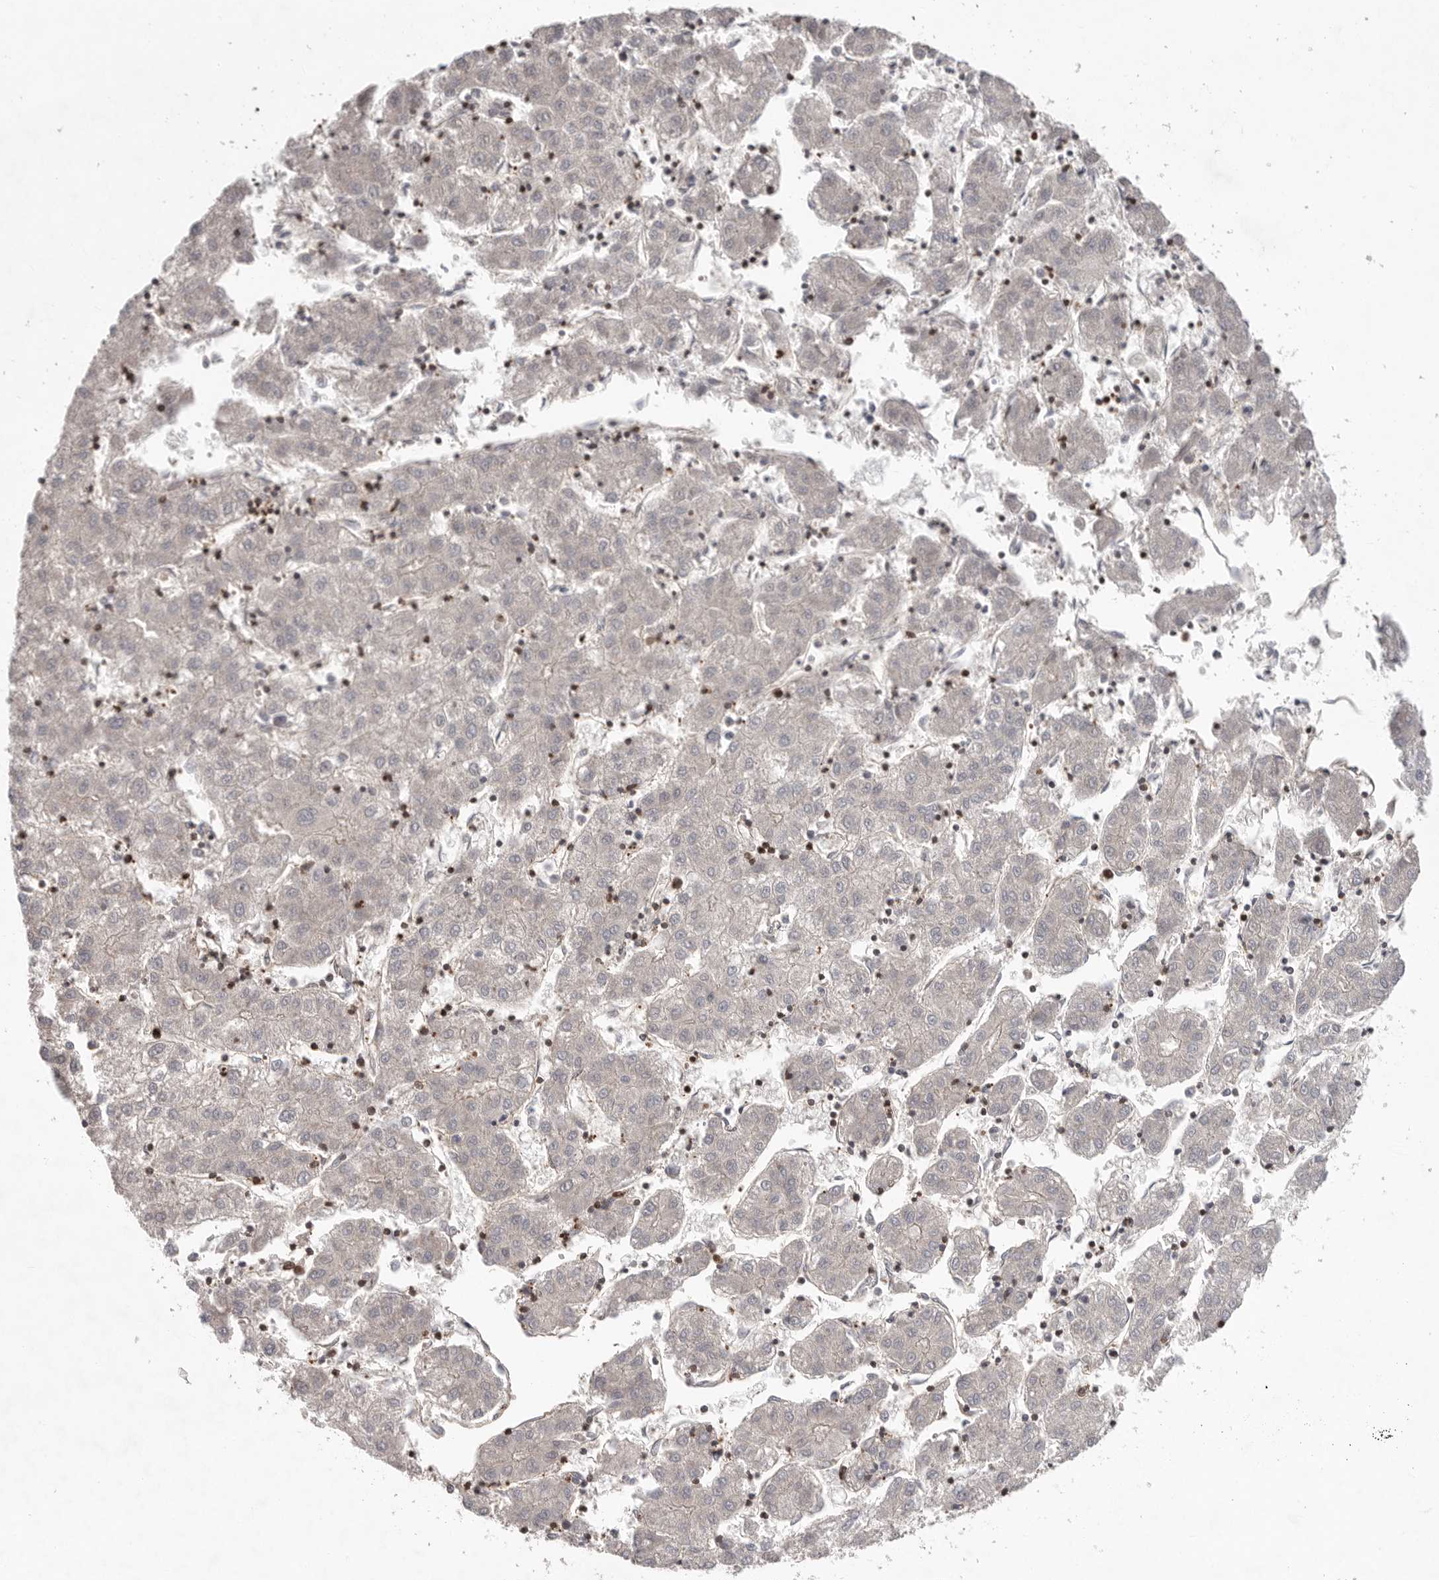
{"staining": {"intensity": "negative", "quantity": "none", "location": "none"}, "tissue": "liver cancer", "cell_type": "Tumor cells", "image_type": "cancer", "snomed": [{"axis": "morphology", "description": "Carcinoma, Hepatocellular, NOS"}, {"axis": "topography", "description": "Liver"}], "caption": "IHC of human liver cancer shows no staining in tumor cells.", "gene": "PRKCH", "patient": {"sex": "male", "age": 72}}